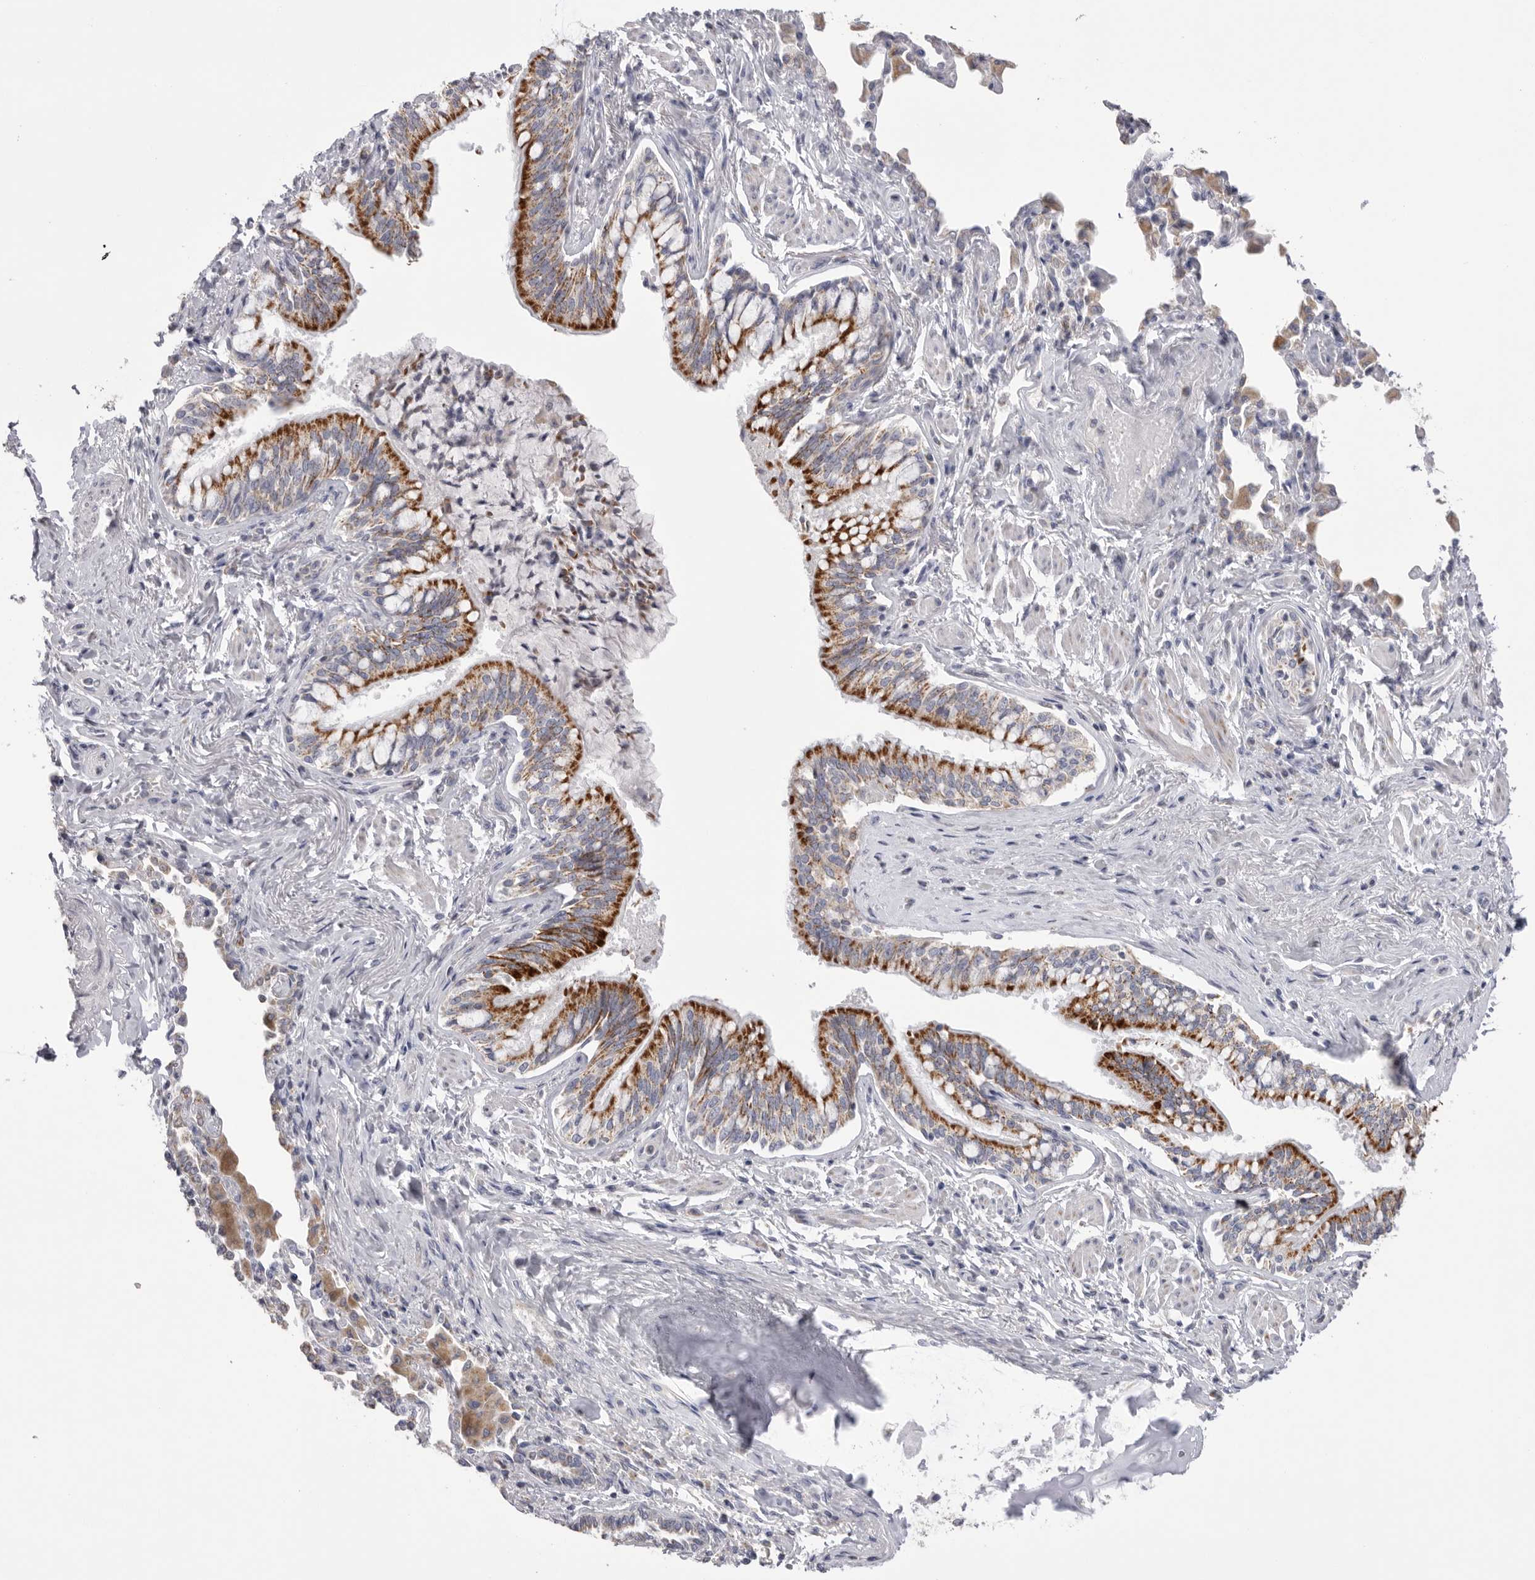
{"staining": {"intensity": "strong", "quantity": ">75%", "location": "cytoplasmic/membranous"}, "tissue": "bronchus", "cell_type": "Respiratory epithelial cells", "image_type": "normal", "snomed": [{"axis": "morphology", "description": "Normal tissue, NOS"}, {"axis": "morphology", "description": "Inflammation, NOS"}, {"axis": "topography", "description": "Bronchus"}, {"axis": "topography", "description": "Lung"}], "caption": "Respiratory epithelial cells exhibit strong cytoplasmic/membranous expression in approximately >75% of cells in normal bronchus. The staining is performed using DAB brown chromogen to label protein expression. The nuclei are counter-stained blue using hematoxylin.", "gene": "VDAC3", "patient": {"sex": "female", "age": 46}}